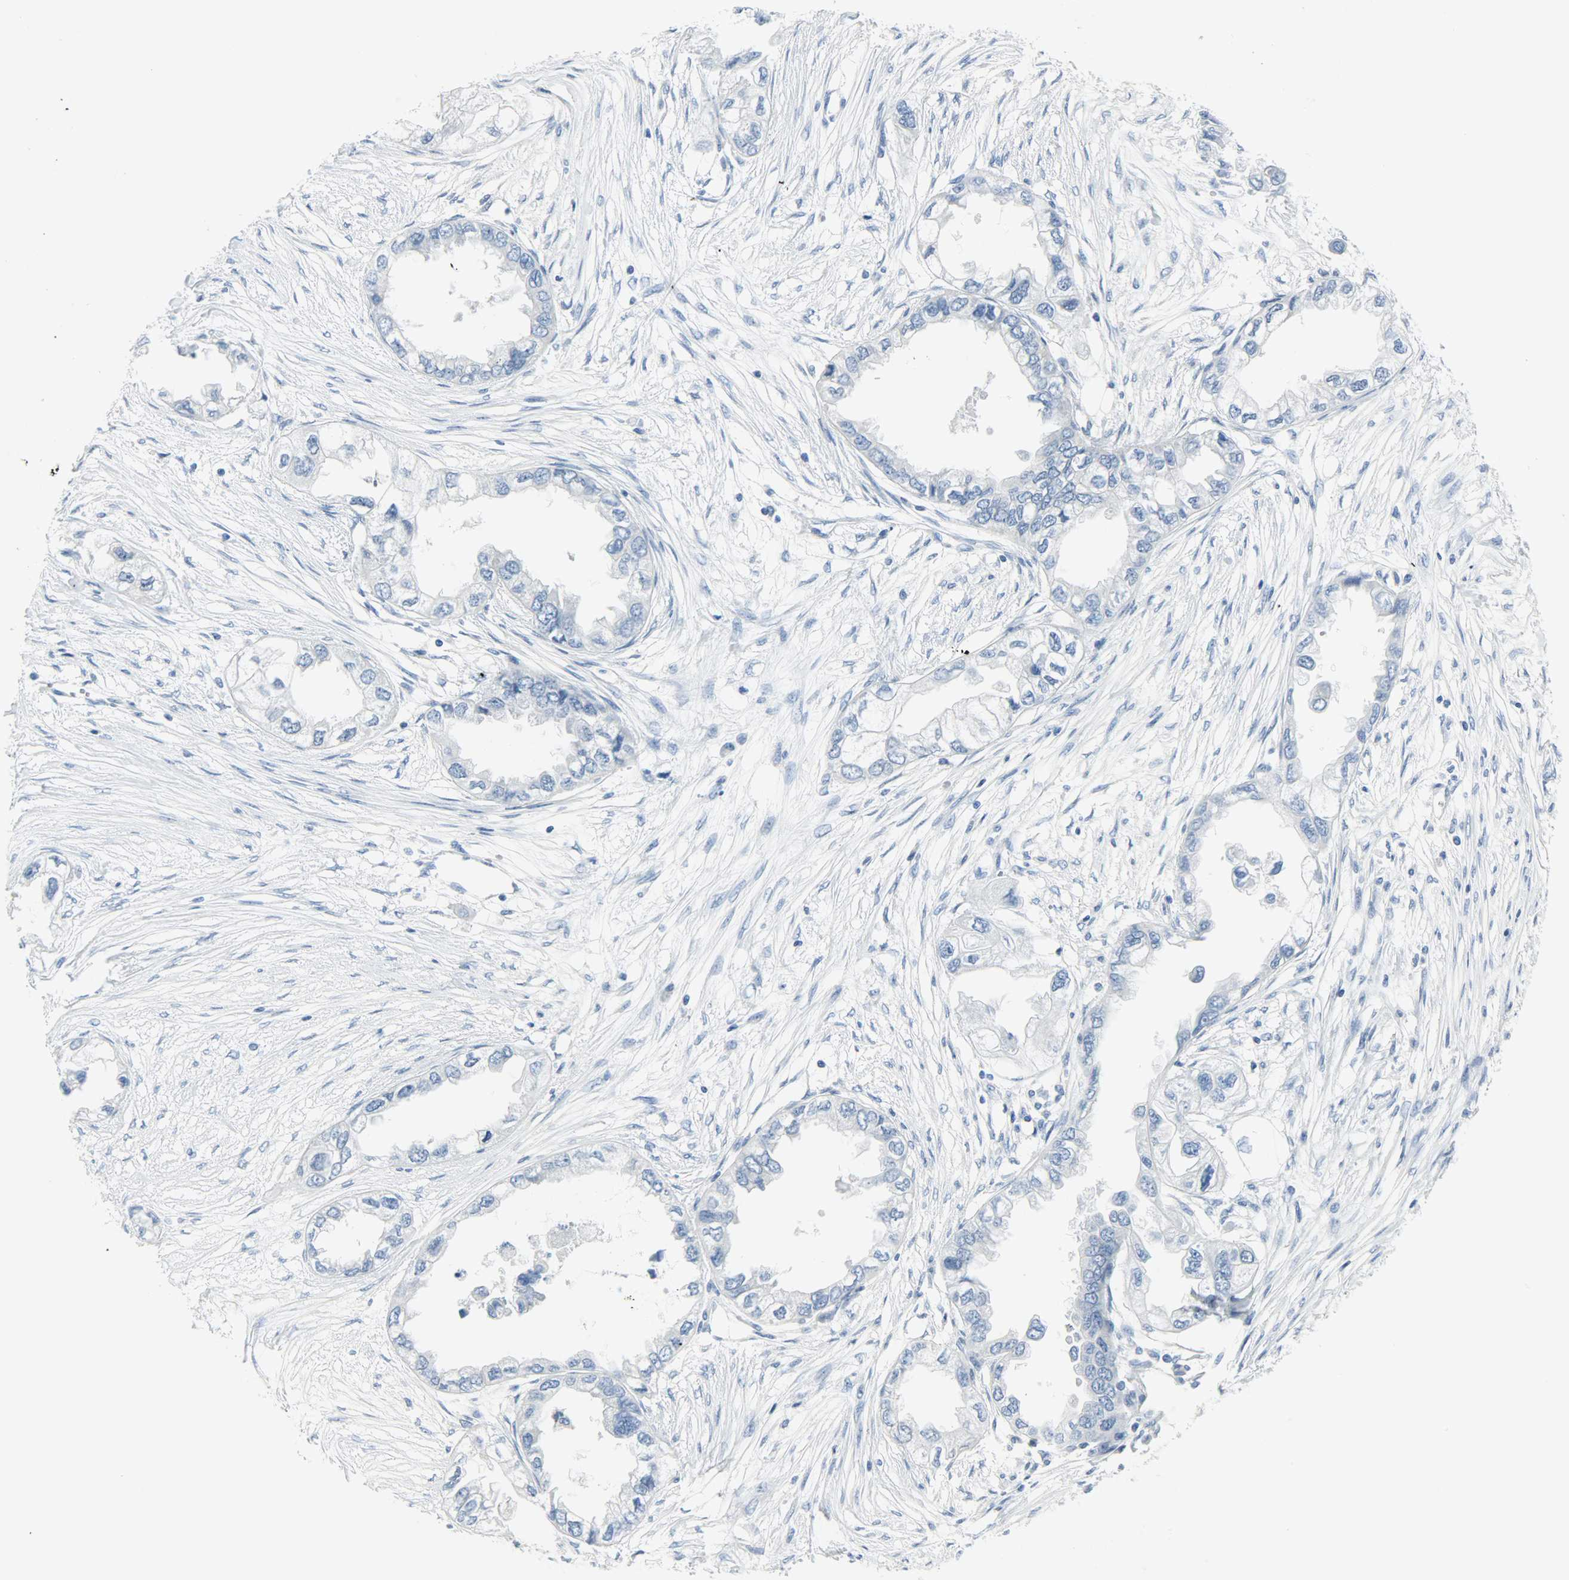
{"staining": {"intensity": "negative", "quantity": "none", "location": "none"}, "tissue": "endometrial cancer", "cell_type": "Tumor cells", "image_type": "cancer", "snomed": [{"axis": "morphology", "description": "Adenocarcinoma, NOS"}, {"axis": "topography", "description": "Endometrium"}], "caption": "Histopathology image shows no significant protein positivity in tumor cells of endometrial cancer. The staining was performed using DAB to visualize the protein expression in brown, while the nuclei were stained in blue with hematoxylin (Magnification: 20x).", "gene": "CEBPE", "patient": {"sex": "female", "age": 67}}